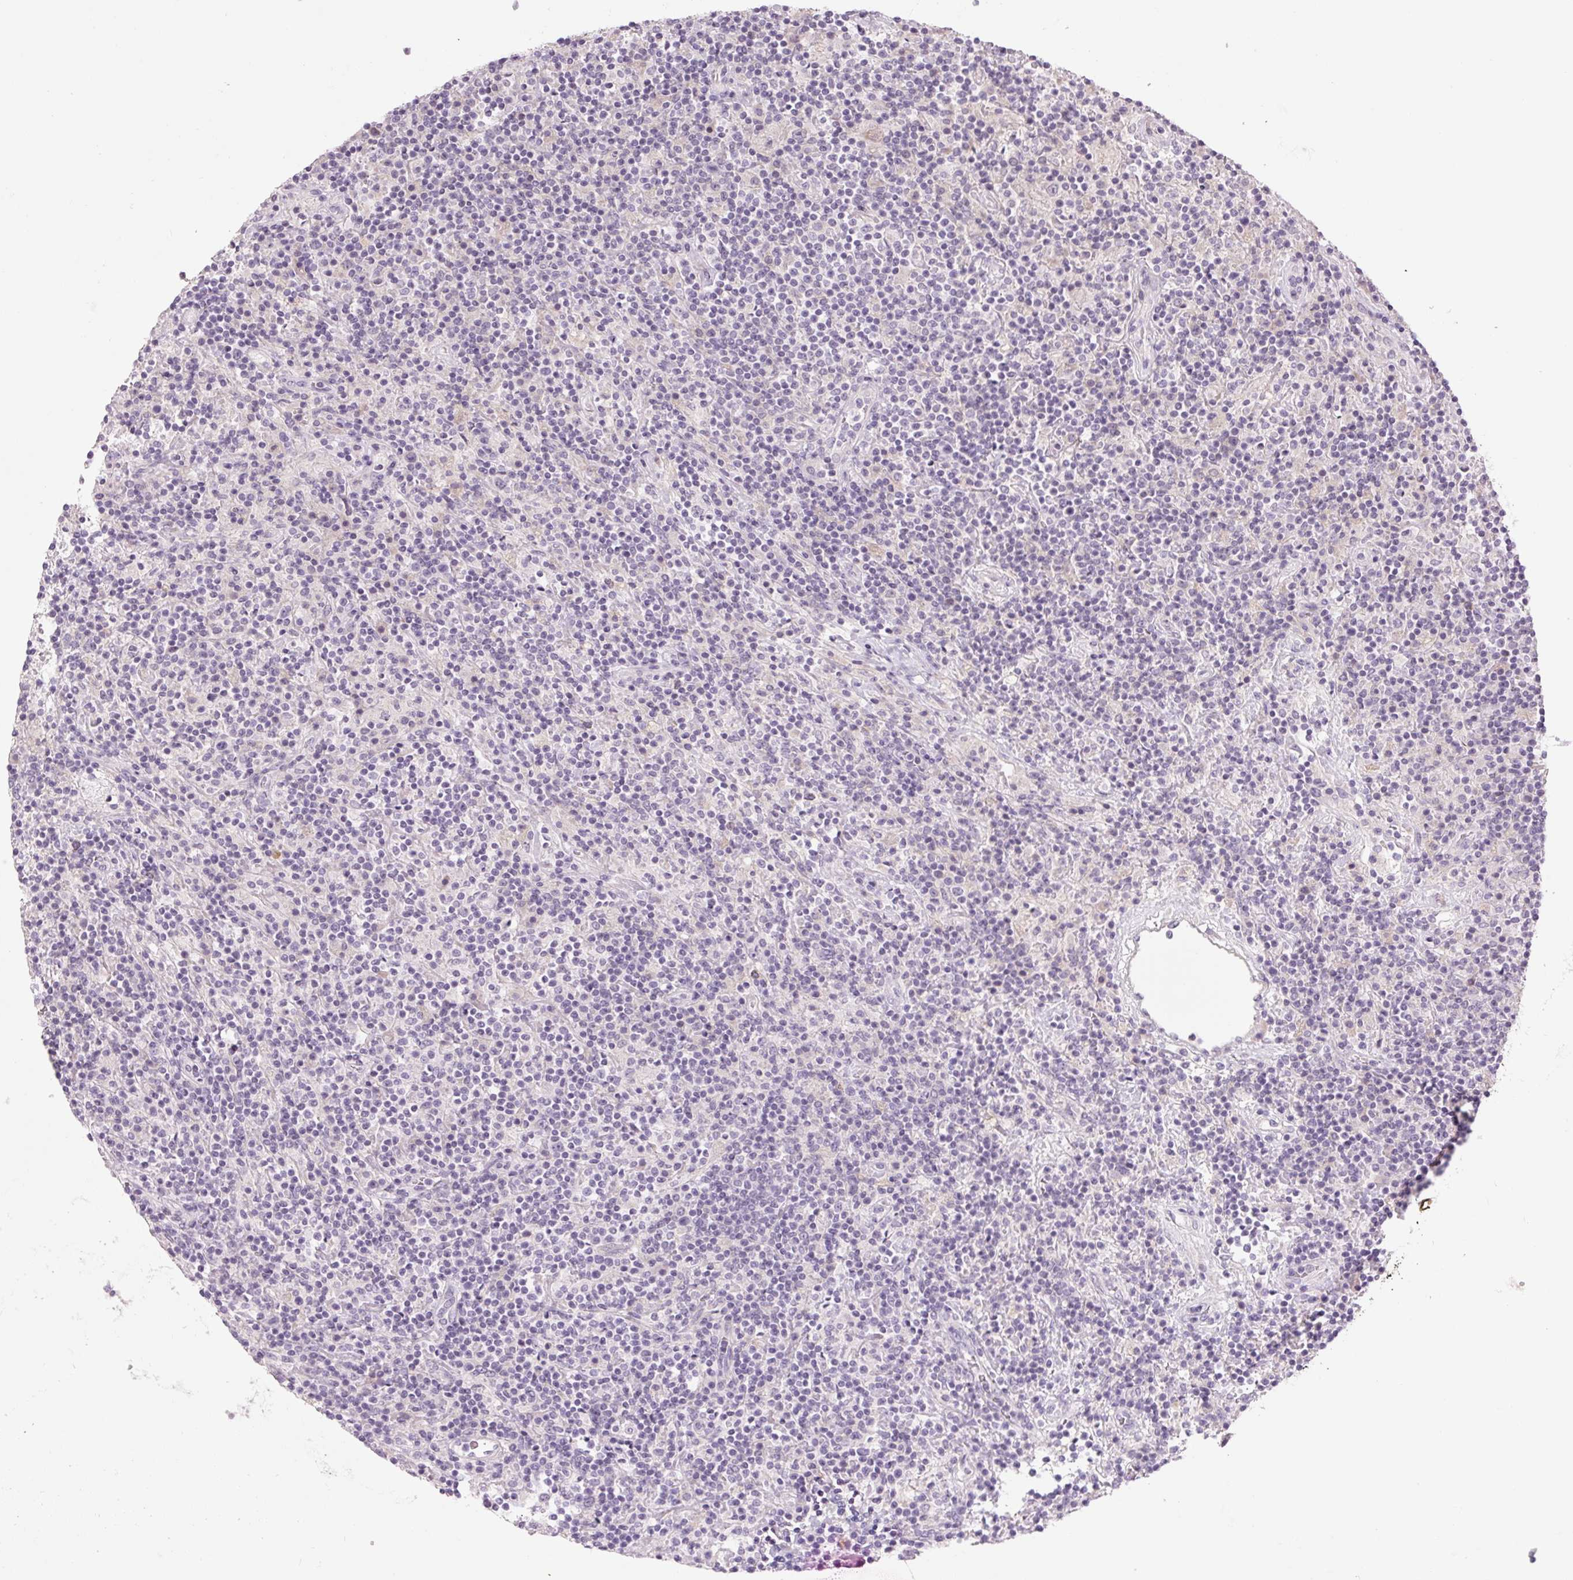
{"staining": {"intensity": "negative", "quantity": "none", "location": "none"}, "tissue": "lymphoma", "cell_type": "Tumor cells", "image_type": "cancer", "snomed": [{"axis": "morphology", "description": "Hodgkin's disease, NOS"}, {"axis": "topography", "description": "Lymph node"}], "caption": "Immunohistochemical staining of human Hodgkin's disease displays no significant expression in tumor cells.", "gene": "TMEM100", "patient": {"sex": "male", "age": 70}}